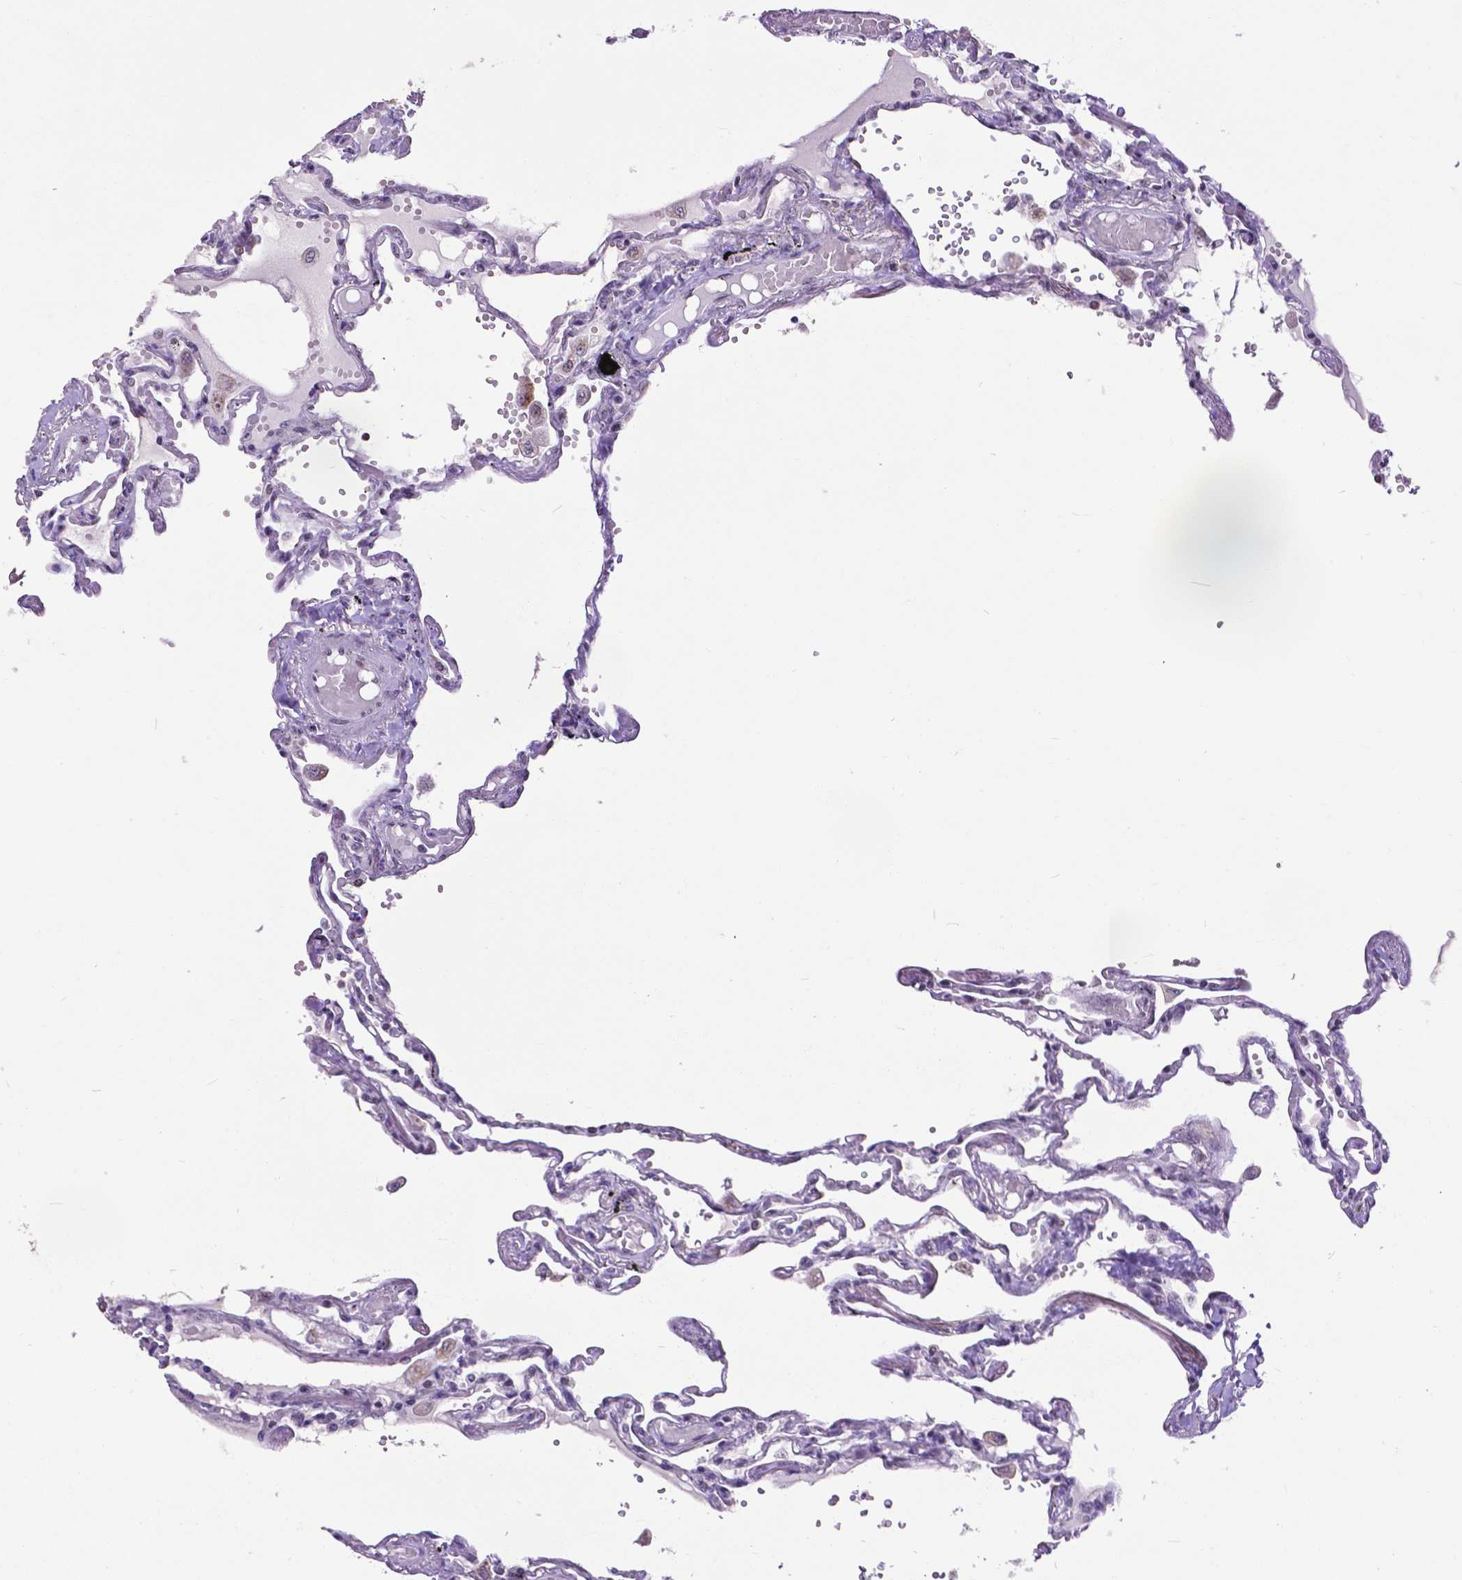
{"staining": {"intensity": "moderate", "quantity": "<25%", "location": "nuclear"}, "tissue": "lung", "cell_type": "Alveolar cells", "image_type": "normal", "snomed": [{"axis": "morphology", "description": "Normal tissue, NOS"}, {"axis": "morphology", "description": "Adenocarcinoma, NOS"}, {"axis": "topography", "description": "Cartilage tissue"}, {"axis": "topography", "description": "Lung"}], "caption": "Moderate nuclear expression is identified in about <25% of alveolar cells in unremarkable lung. (IHC, brightfield microscopy, high magnification).", "gene": "ATRX", "patient": {"sex": "female", "age": 67}}